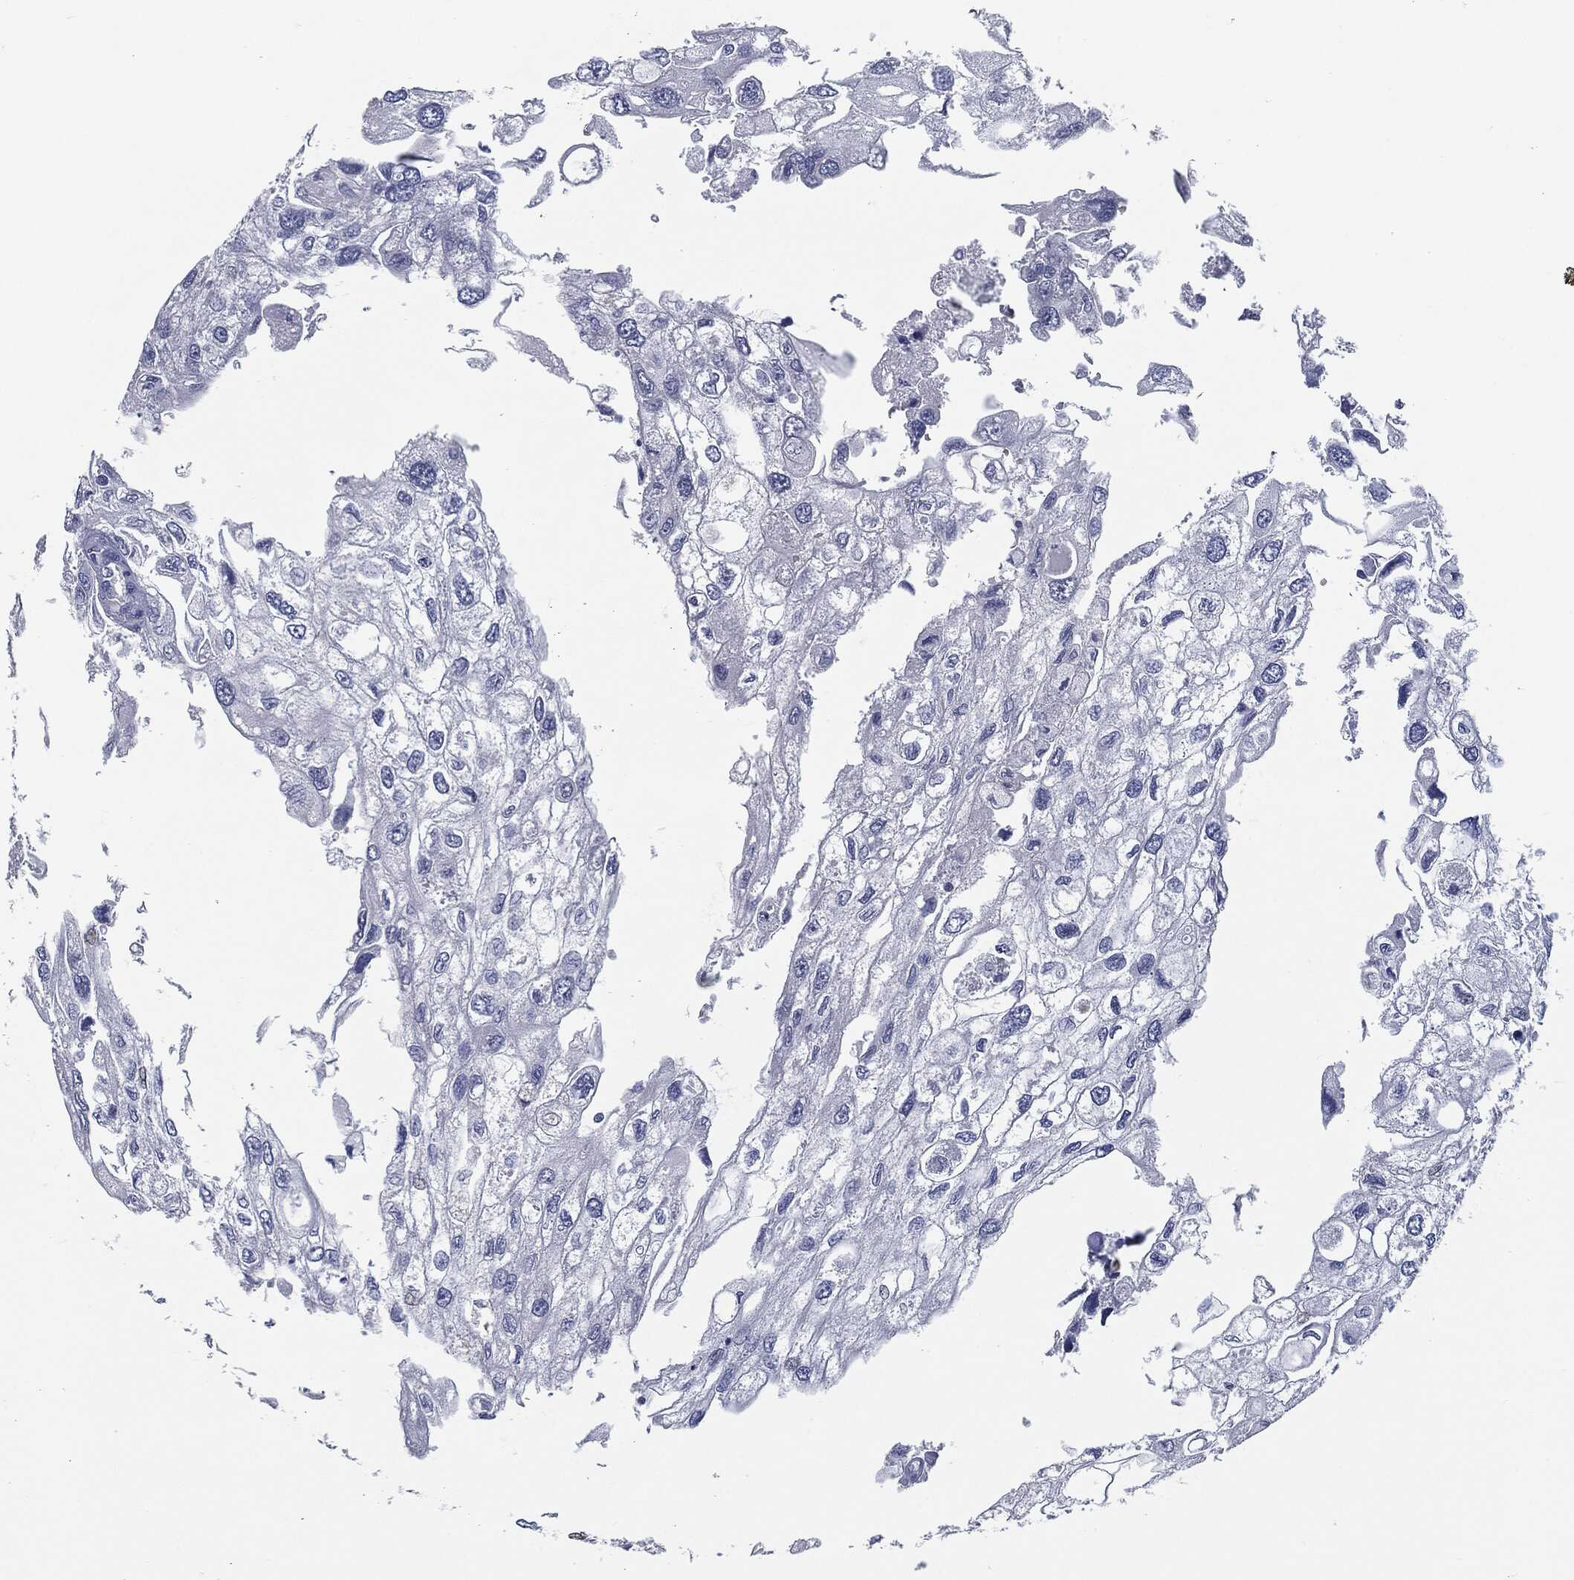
{"staining": {"intensity": "negative", "quantity": "none", "location": "none"}, "tissue": "urothelial cancer", "cell_type": "Tumor cells", "image_type": "cancer", "snomed": [{"axis": "morphology", "description": "Urothelial carcinoma, High grade"}, {"axis": "topography", "description": "Urinary bladder"}], "caption": "DAB (3,3'-diaminobenzidine) immunohistochemical staining of urothelial cancer demonstrates no significant positivity in tumor cells.", "gene": "PROM1", "patient": {"sex": "male", "age": 59}}